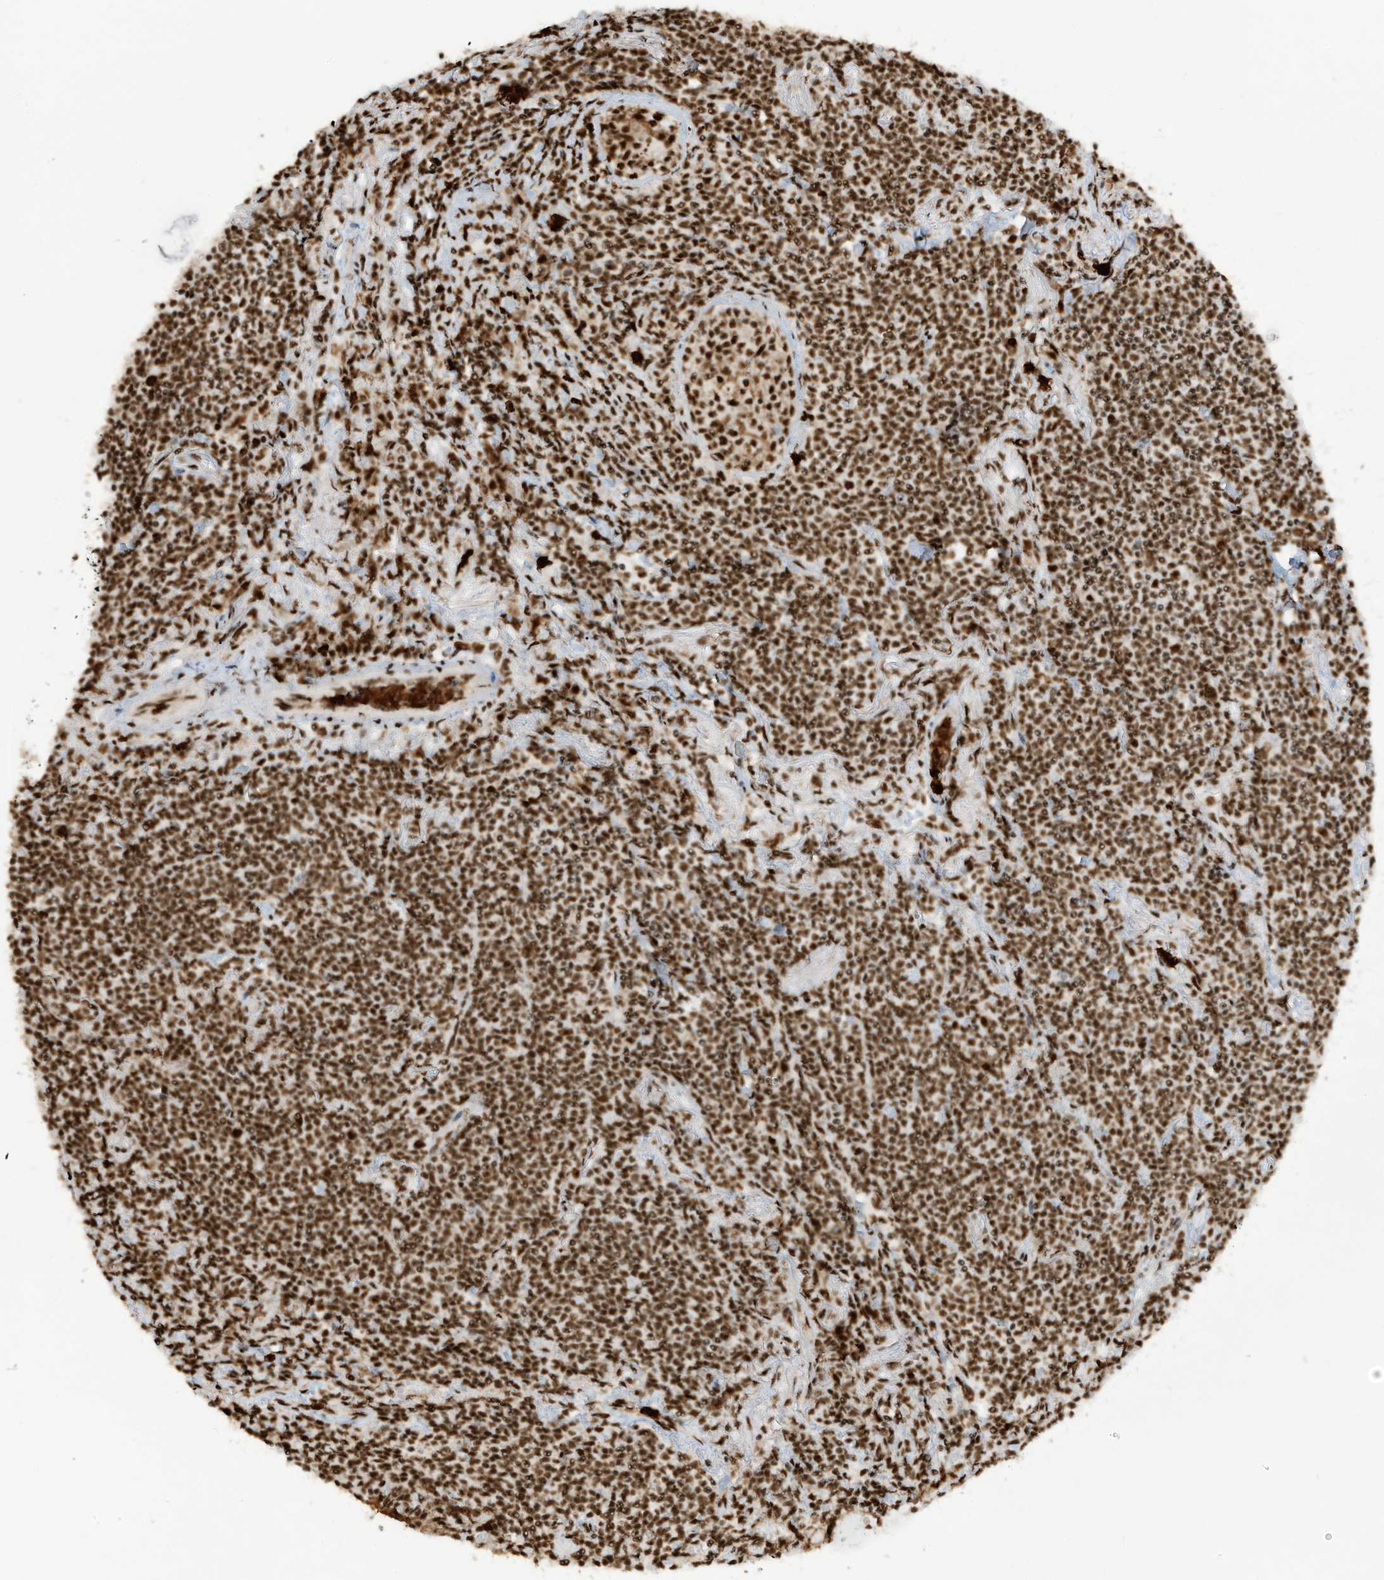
{"staining": {"intensity": "strong", "quantity": ">75%", "location": "nuclear"}, "tissue": "lymphoma", "cell_type": "Tumor cells", "image_type": "cancer", "snomed": [{"axis": "morphology", "description": "Malignant lymphoma, non-Hodgkin's type, Low grade"}, {"axis": "topography", "description": "Lung"}], "caption": "IHC image of neoplastic tissue: low-grade malignant lymphoma, non-Hodgkin's type stained using IHC exhibits high levels of strong protein expression localized specifically in the nuclear of tumor cells, appearing as a nuclear brown color.", "gene": "LBH", "patient": {"sex": "female", "age": 71}}